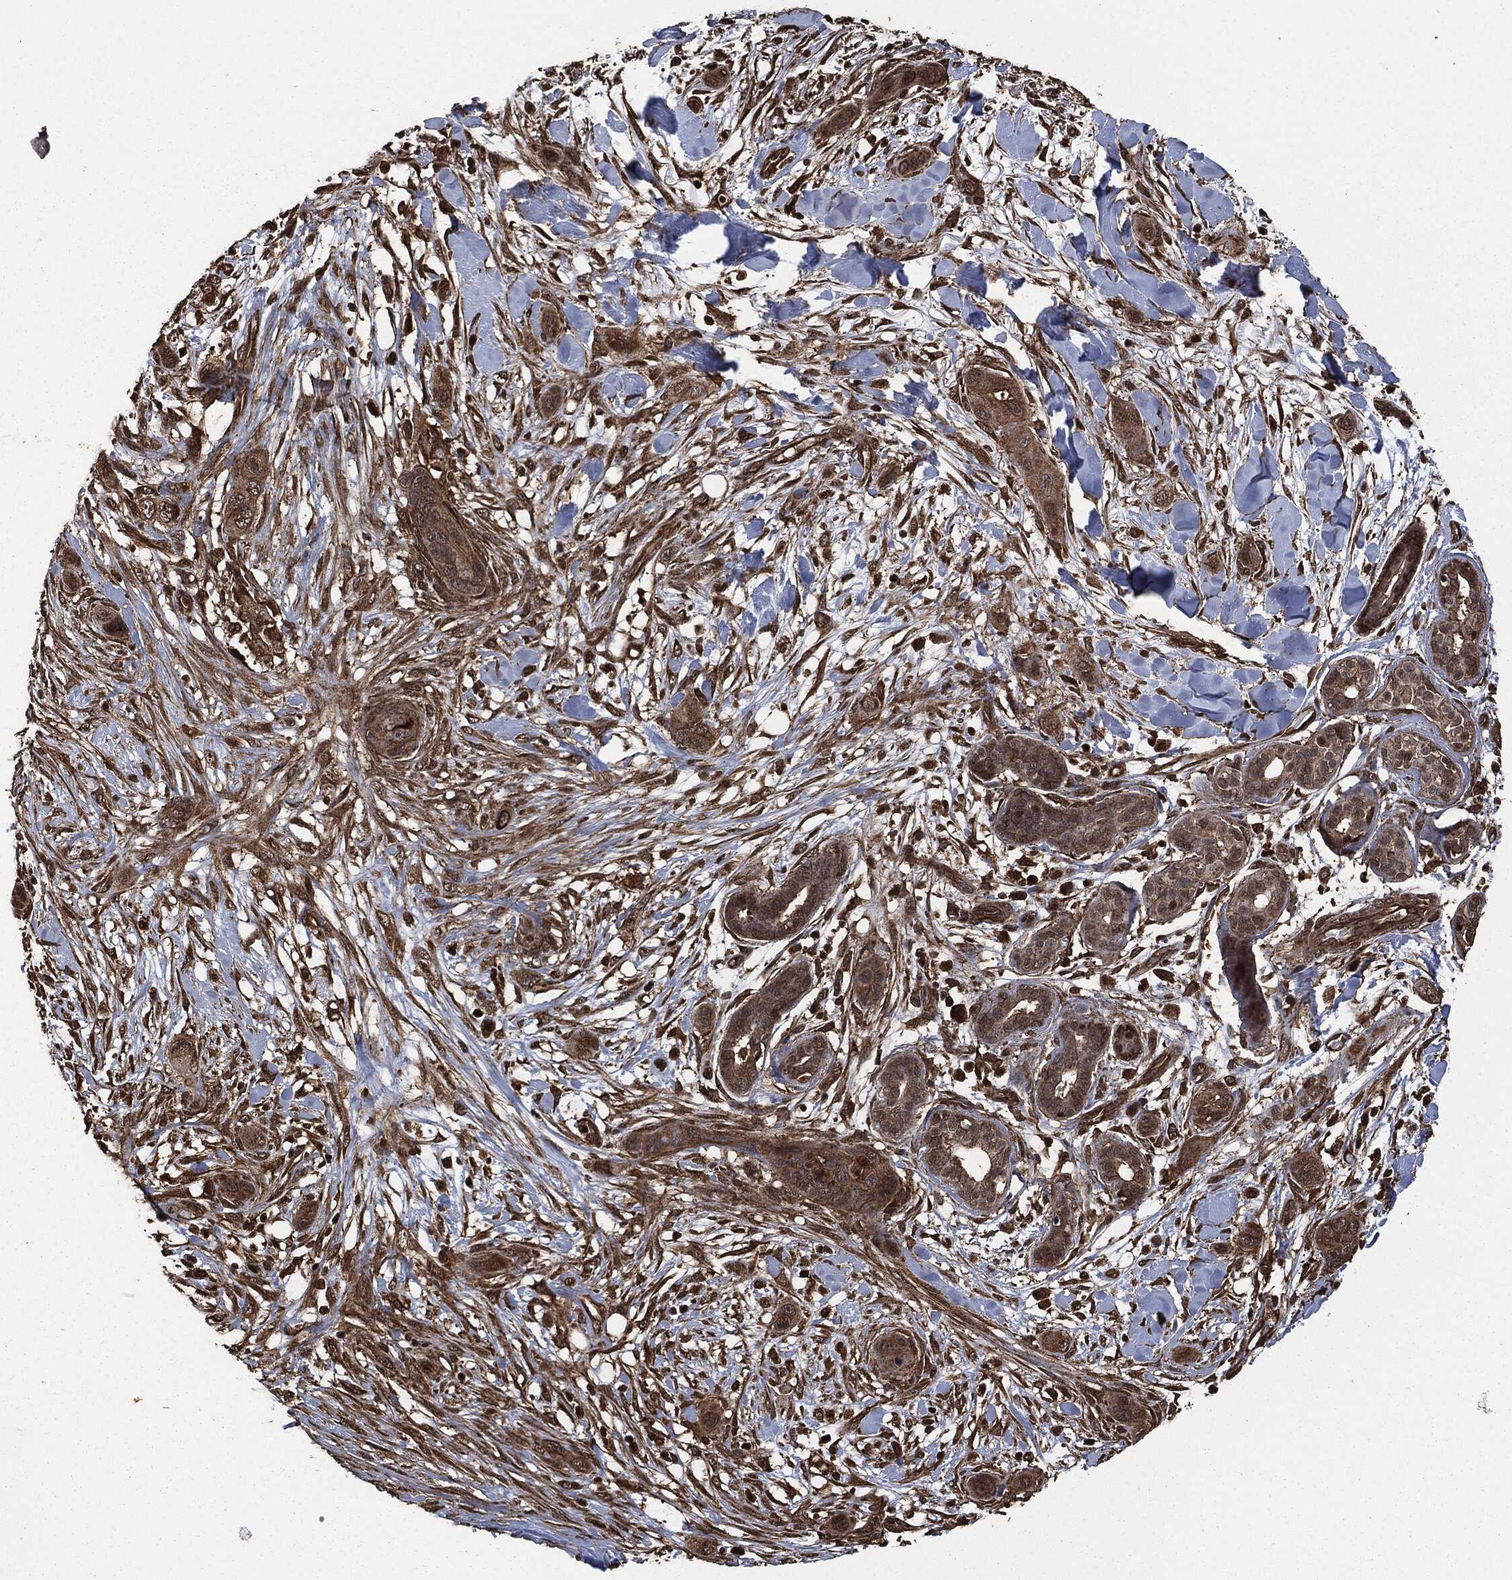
{"staining": {"intensity": "moderate", "quantity": ">75%", "location": "cytoplasmic/membranous"}, "tissue": "skin cancer", "cell_type": "Tumor cells", "image_type": "cancer", "snomed": [{"axis": "morphology", "description": "Squamous cell carcinoma, NOS"}, {"axis": "topography", "description": "Skin"}], "caption": "The micrograph reveals staining of skin cancer (squamous cell carcinoma), revealing moderate cytoplasmic/membranous protein positivity (brown color) within tumor cells.", "gene": "HRAS", "patient": {"sex": "male", "age": 78}}